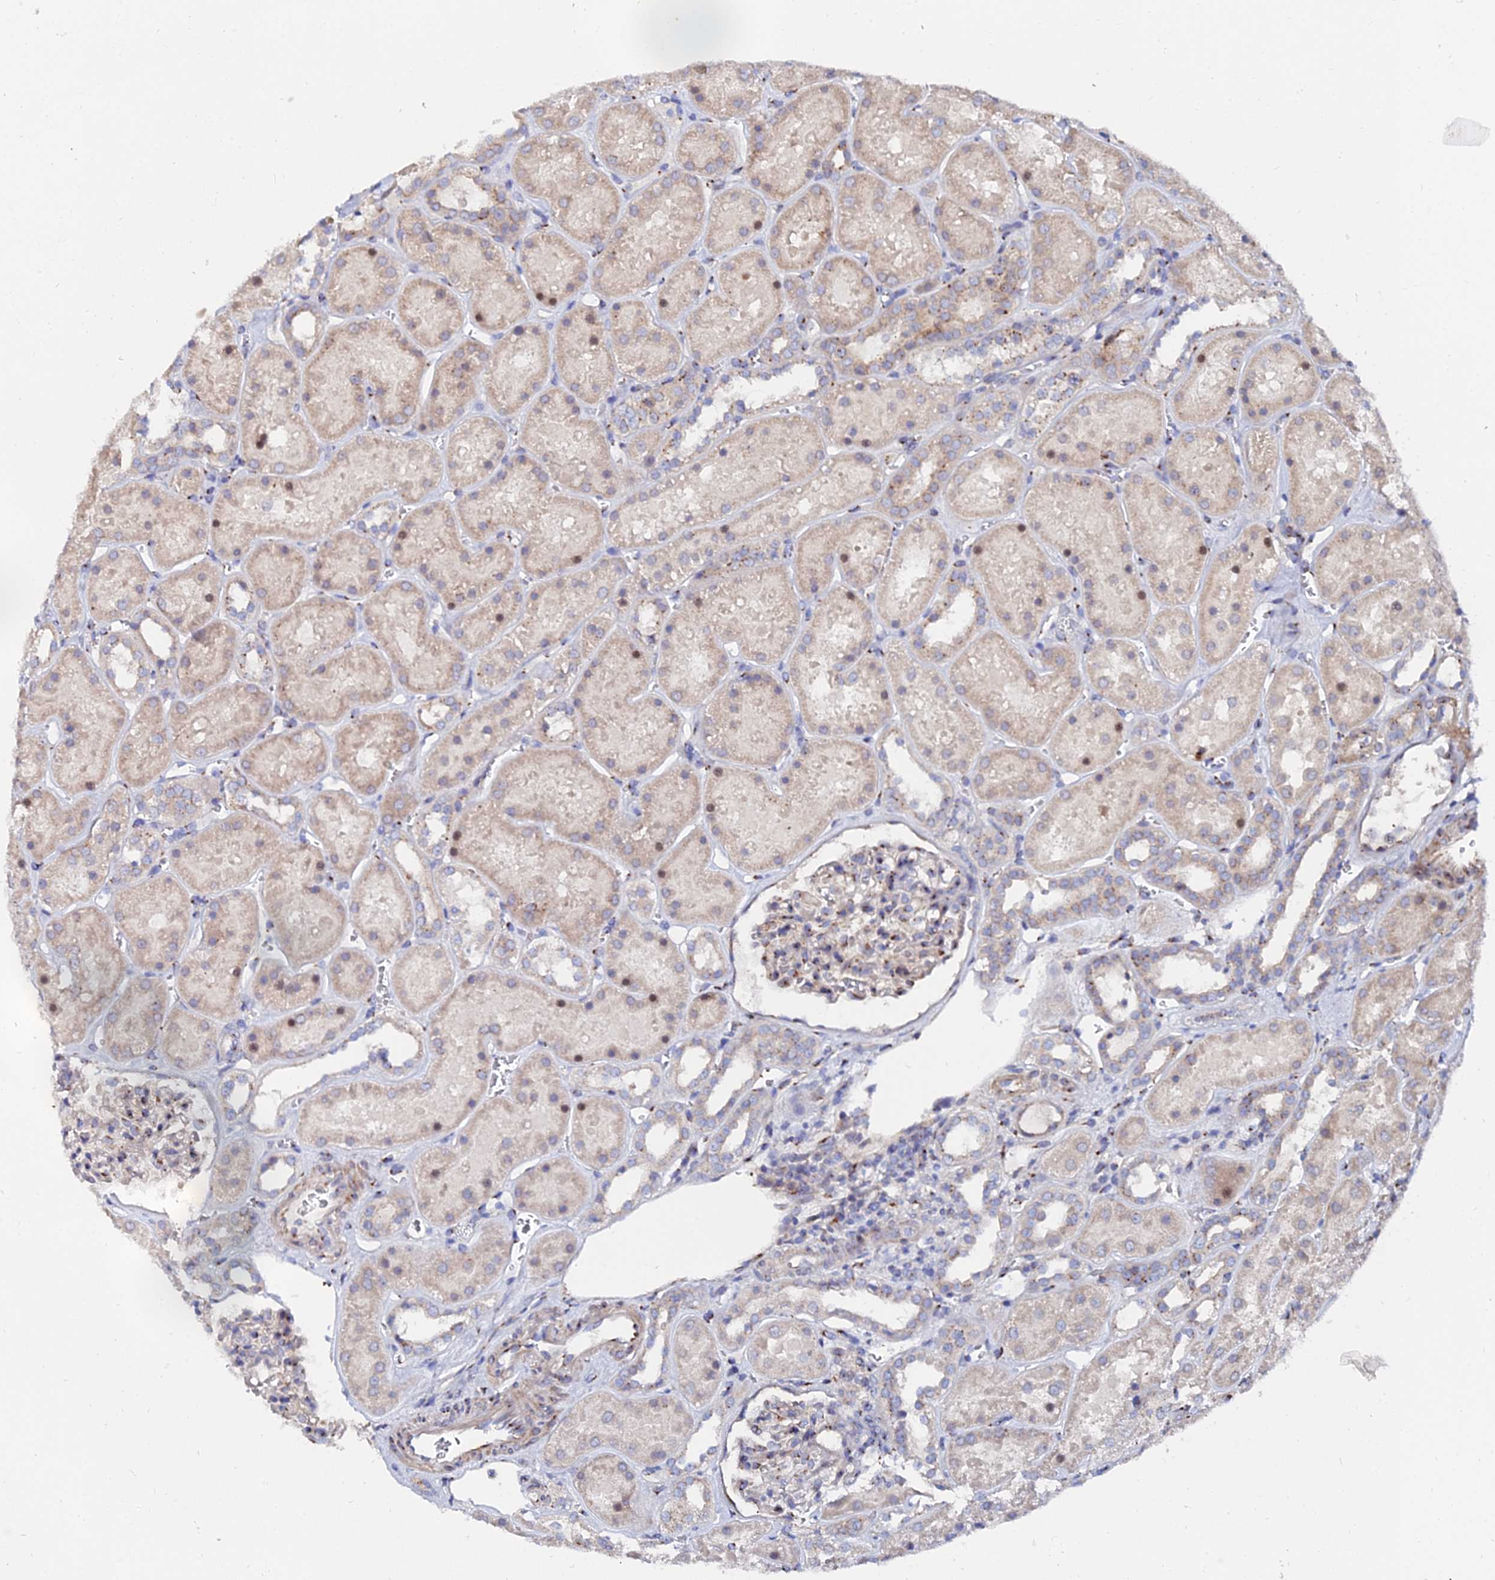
{"staining": {"intensity": "moderate", "quantity": "25%-75%", "location": "cytoplasmic/membranous"}, "tissue": "kidney", "cell_type": "Cells in glomeruli", "image_type": "normal", "snomed": [{"axis": "morphology", "description": "Normal tissue, NOS"}, {"axis": "topography", "description": "Kidney"}], "caption": "About 25%-75% of cells in glomeruli in normal human kidney demonstrate moderate cytoplasmic/membranous protein expression as visualized by brown immunohistochemical staining.", "gene": "BORCS8", "patient": {"sex": "female", "age": 41}}